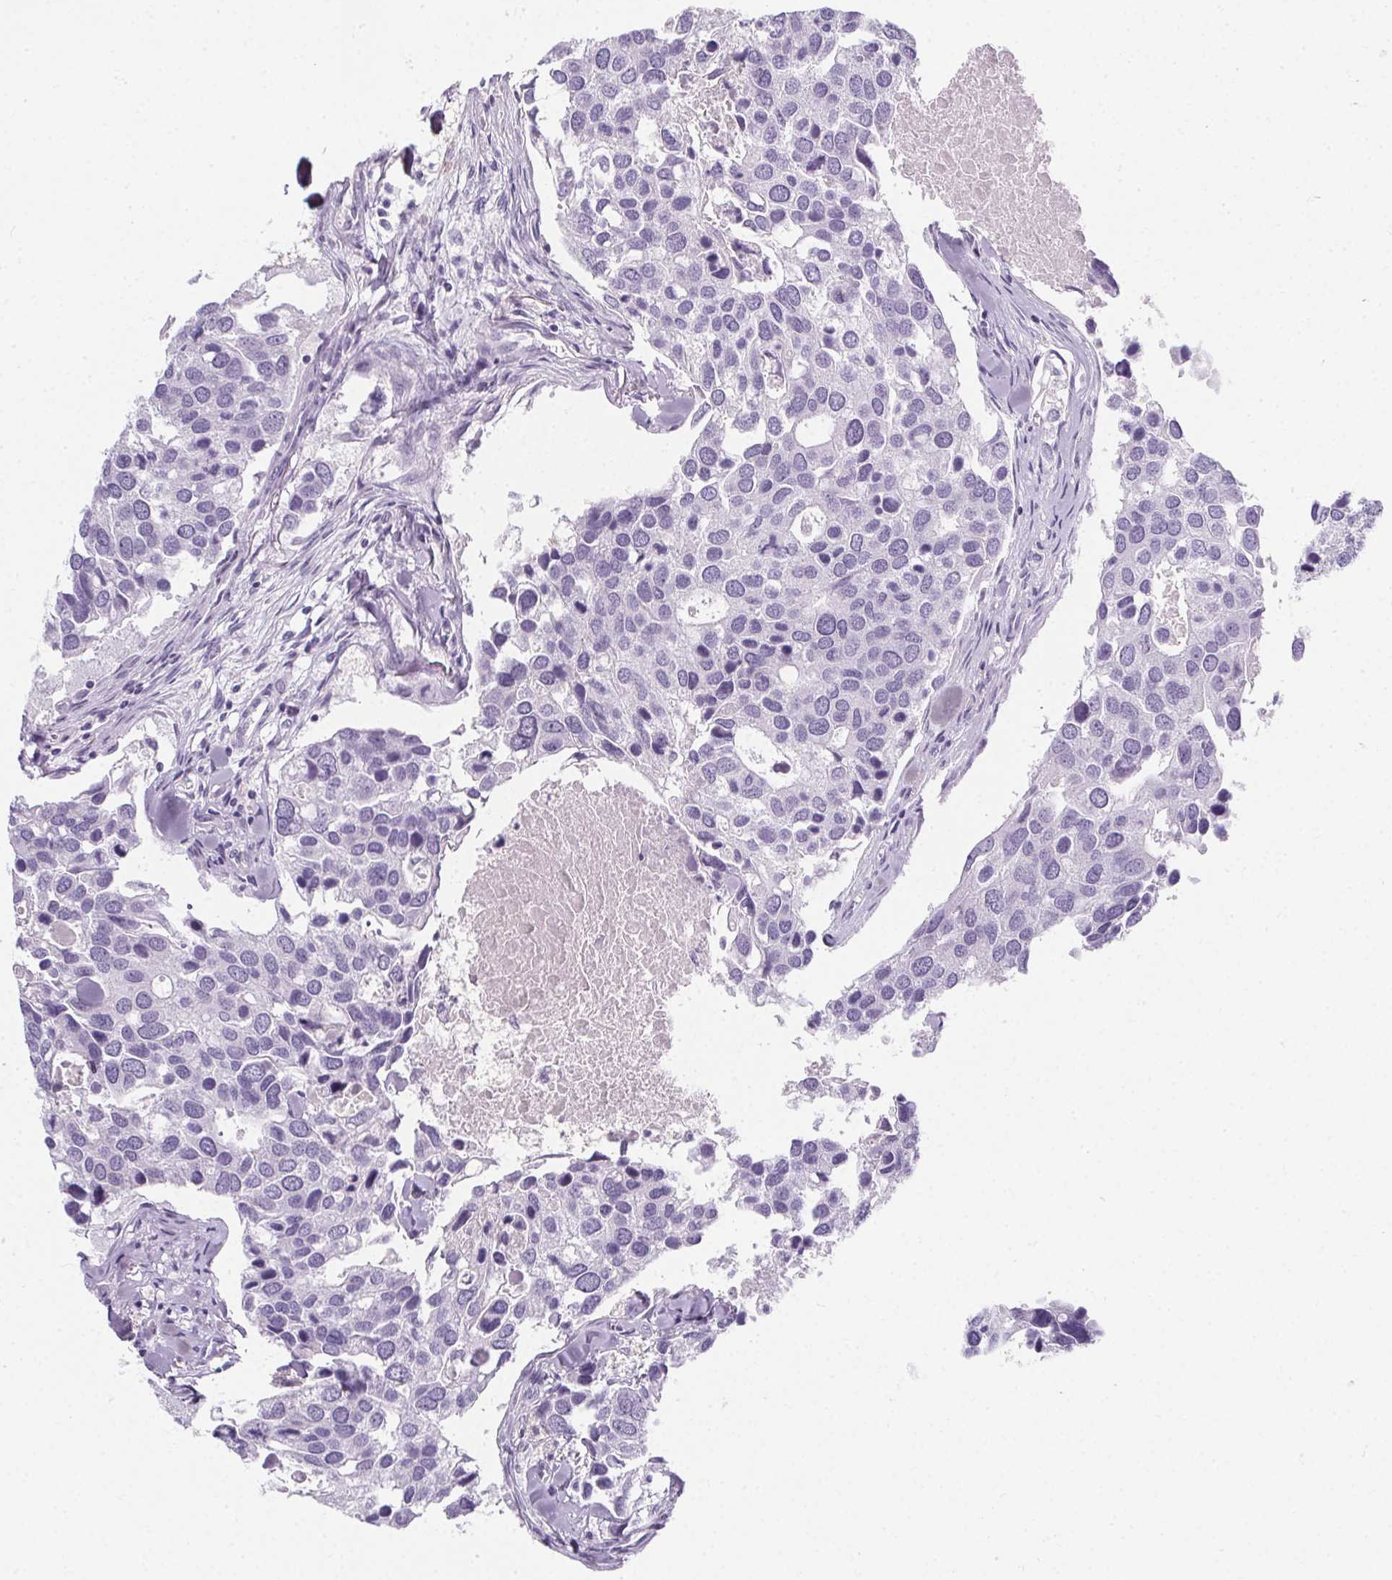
{"staining": {"intensity": "negative", "quantity": "none", "location": "none"}, "tissue": "breast cancer", "cell_type": "Tumor cells", "image_type": "cancer", "snomed": [{"axis": "morphology", "description": "Duct carcinoma"}, {"axis": "topography", "description": "Breast"}], "caption": "Micrograph shows no protein positivity in tumor cells of breast cancer tissue.", "gene": "ADRB1", "patient": {"sex": "female", "age": 83}}